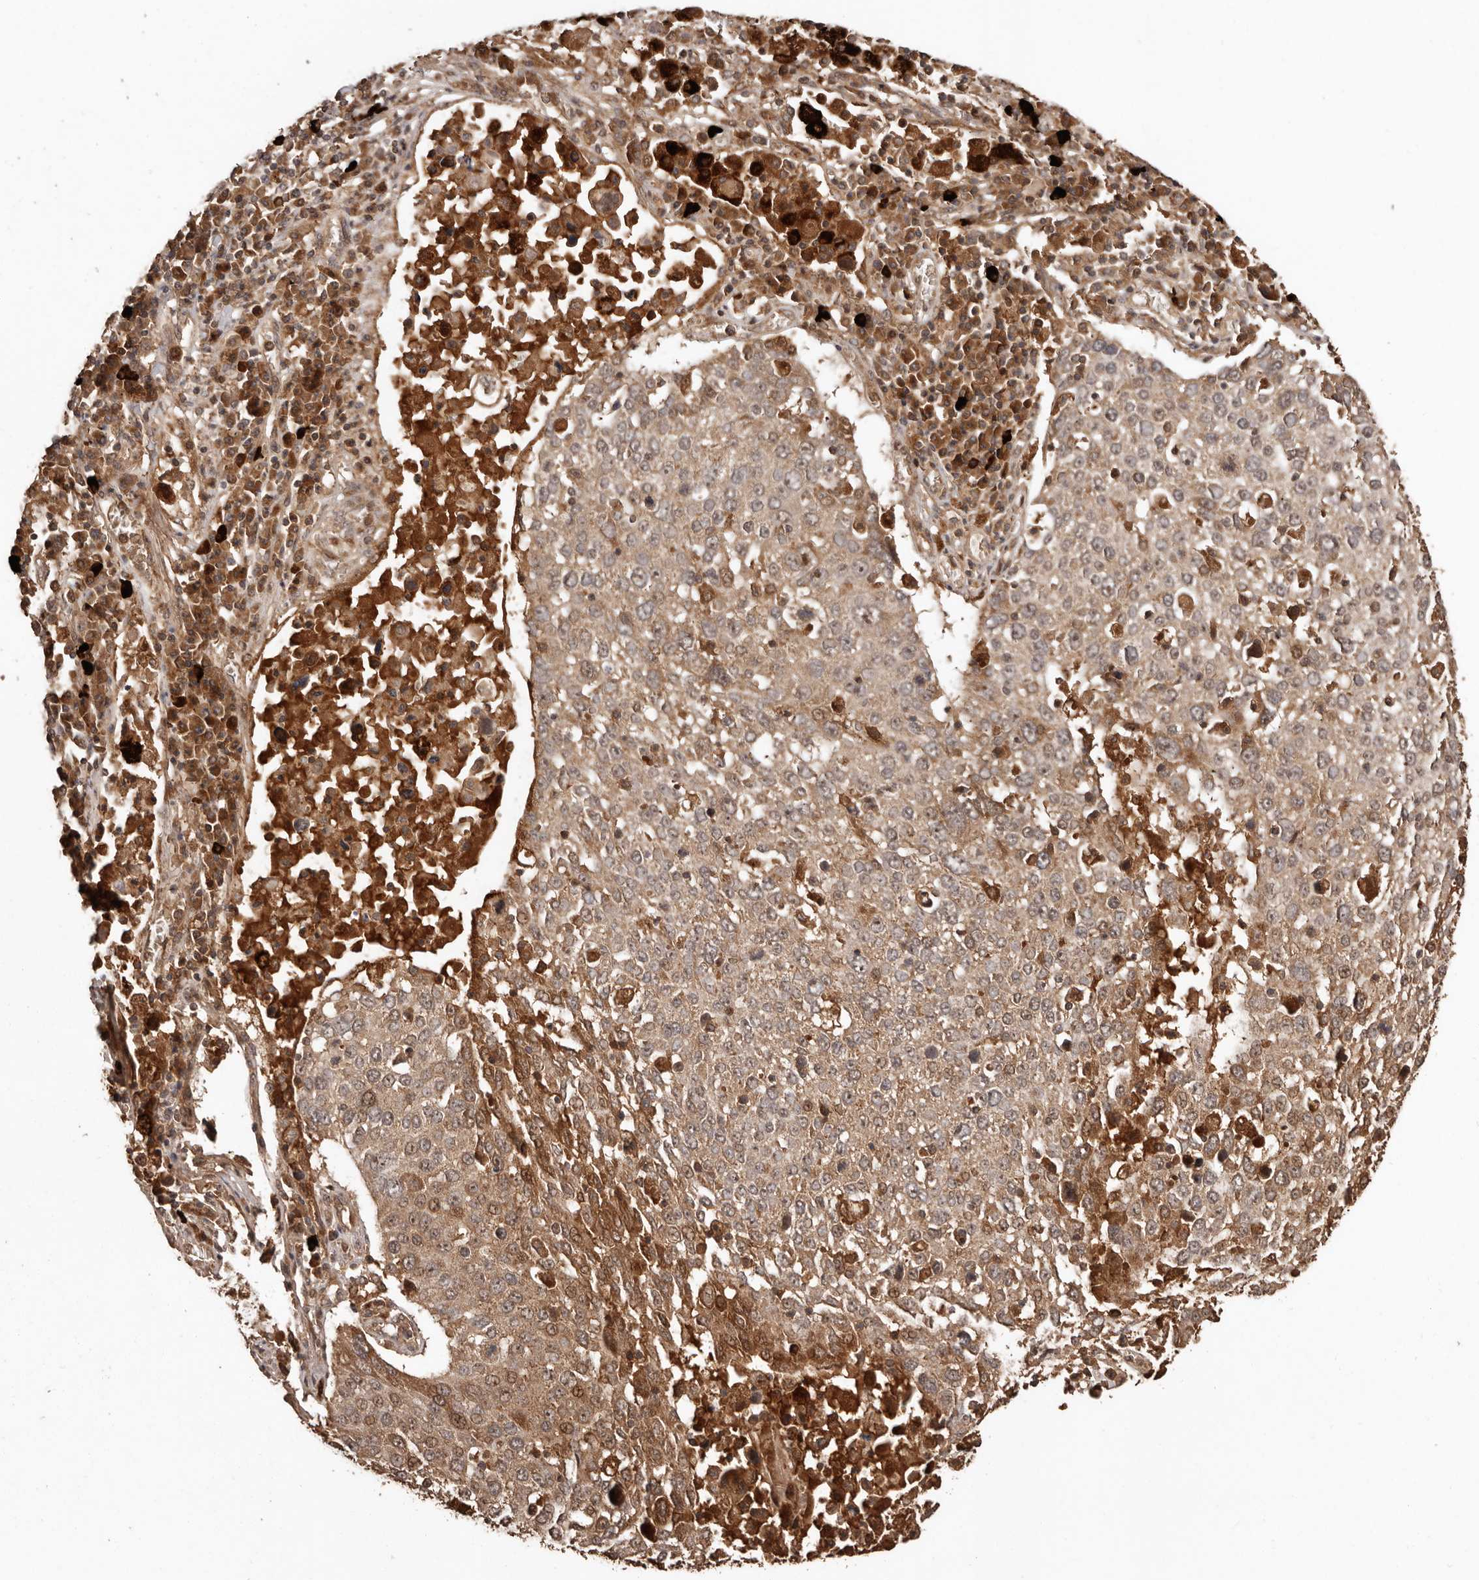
{"staining": {"intensity": "weak", "quantity": ">75%", "location": "cytoplasmic/membranous"}, "tissue": "lung cancer", "cell_type": "Tumor cells", "image_type": "cancer", "snomed": [{"axis": "morphology", "description": "Squamous cell carcinoma, NOS"}, {"axis": "topography", "description": "Lung"}], "caption": "Protein expression by immunohistochemistry exhibits weak cytoplasmic/membranous expression in approximately >75% of tumor cells in lung squamous cell carcinoma.", "gene": "RWDD1", "patient": {"sex": "male", "age": 65}}